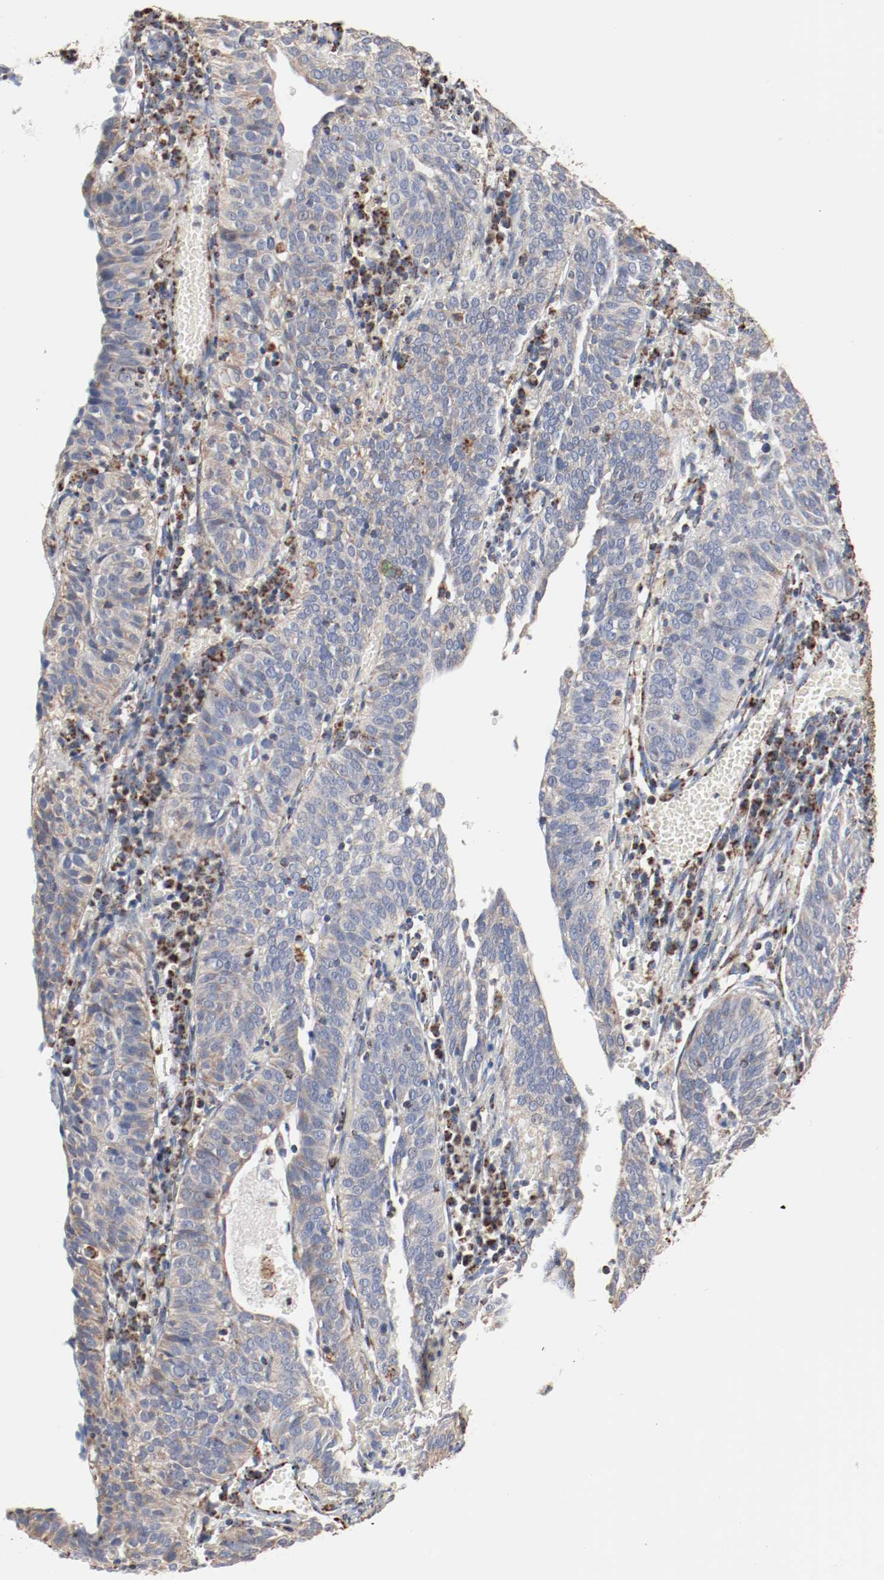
{"staining": {"intensity": "weak", "quantity": "25%-75%", "location": "cytoplasmic/membranous"}, "tissue": "cervical cancer", "cell_type": "Tumor cells", "image_type": "cancer", "snomed": [{"axis": "morphology", "description": "Squamous cell carcinoma, NOS"}, {"axis": "topography", "description": "Cervix"}], "caption": "There is low levels of weak cytoplasmic/membranous expression in tumor cells of cervical squamous cell carcinoma, as demonstrated by immunohistochemical staining (brown color).", "gene": "NDUFS4", "patient": {"sex": "female", "age": 39}}